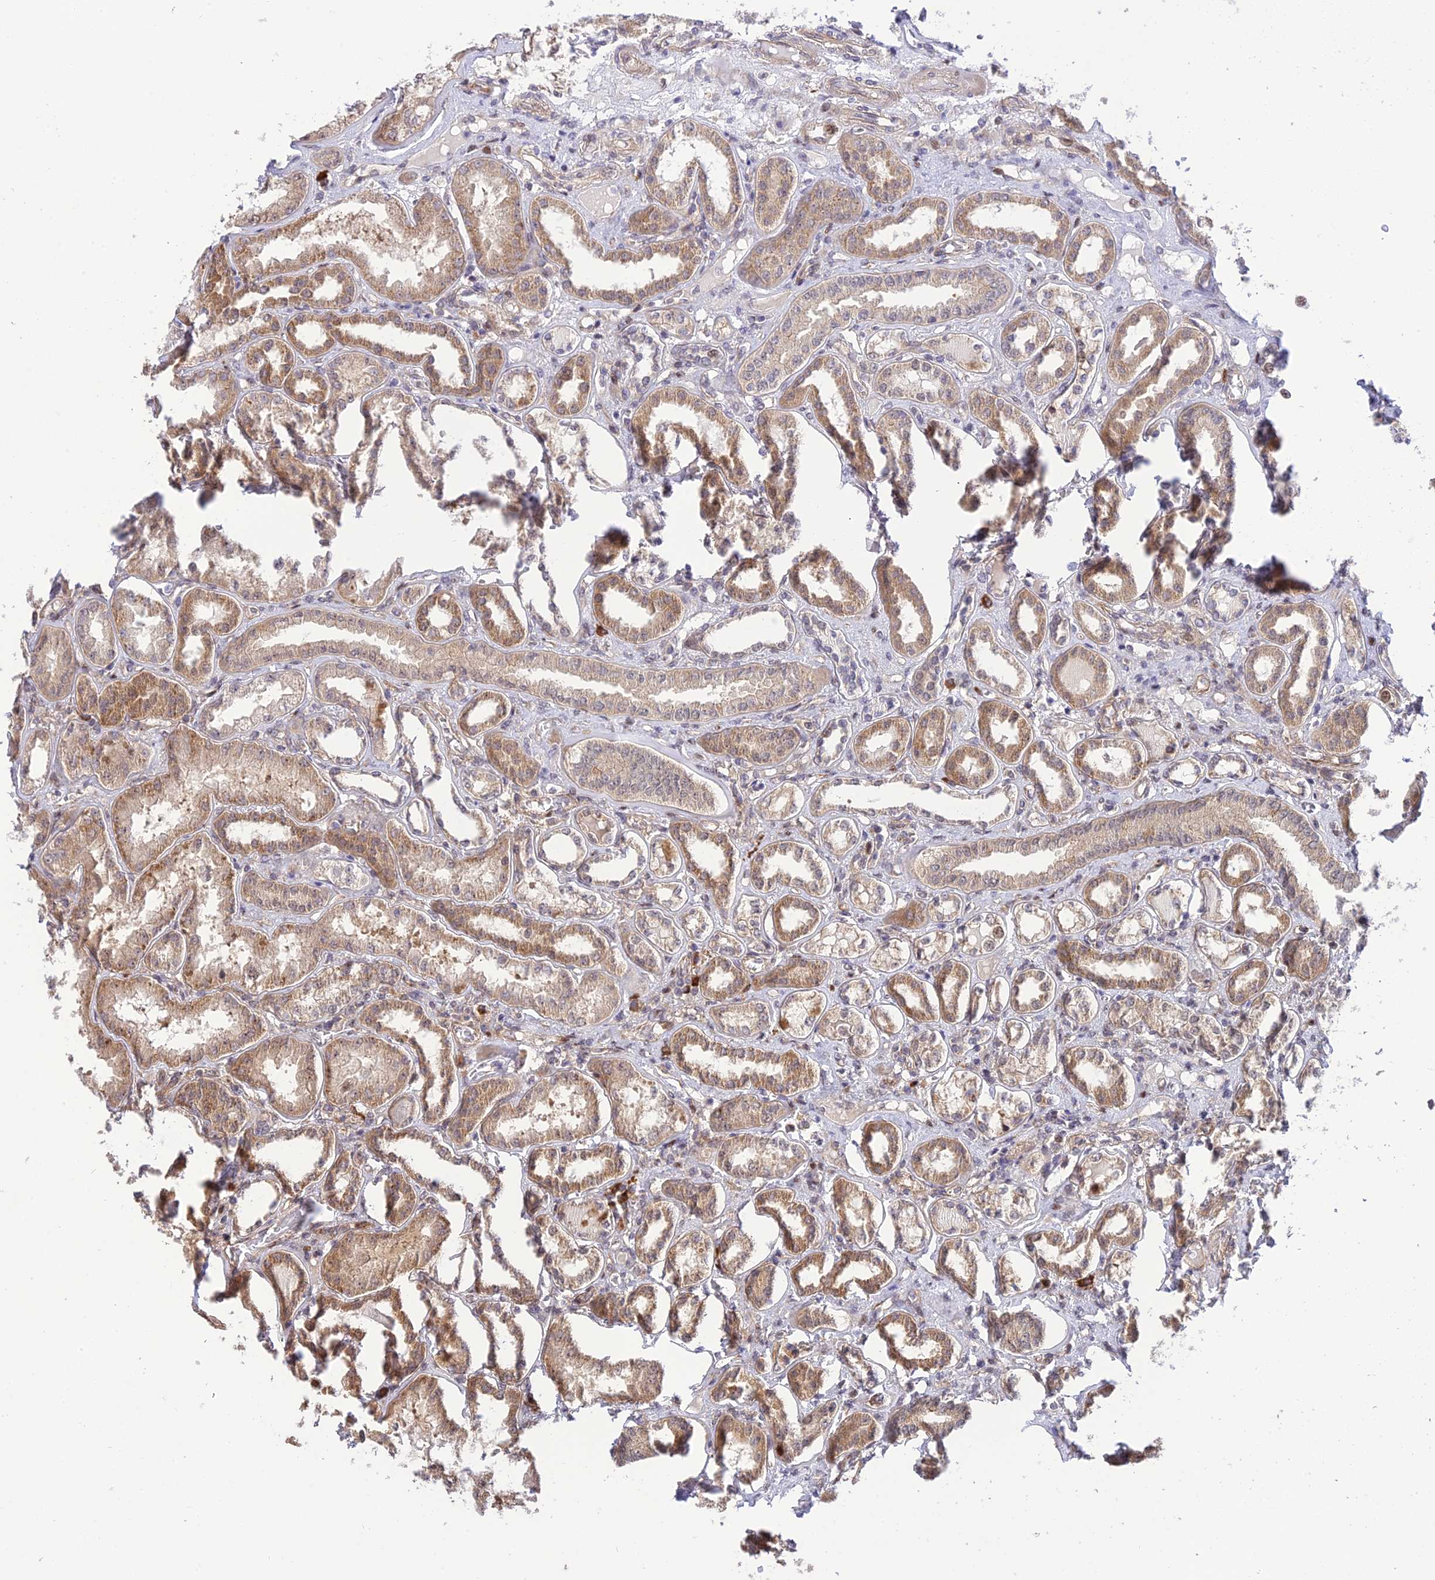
{"staining": {"intensity": "moderate", "quantity": "25%-75%", "location": "cytoplasmic/membranous,nuclear"}, "tissue": "kidney", "cell_type": "Cells in glomeruli", "image_type": "normal", "snomed": [{"axis": "morphology", "description": "Normal tissue, NOS"}, {"axis": "topography", "description": "Kidney"}], "caption": "High-power microscopy captured an IHC histopathology image of unremarkable kidney, revealing moderate cytoplasmic/membranous,nuclear positivity in approximately 25%-75% of cells in glomeruli.", "gene": "ZNF584", "patient": {"sex": "female", "age": 56}}